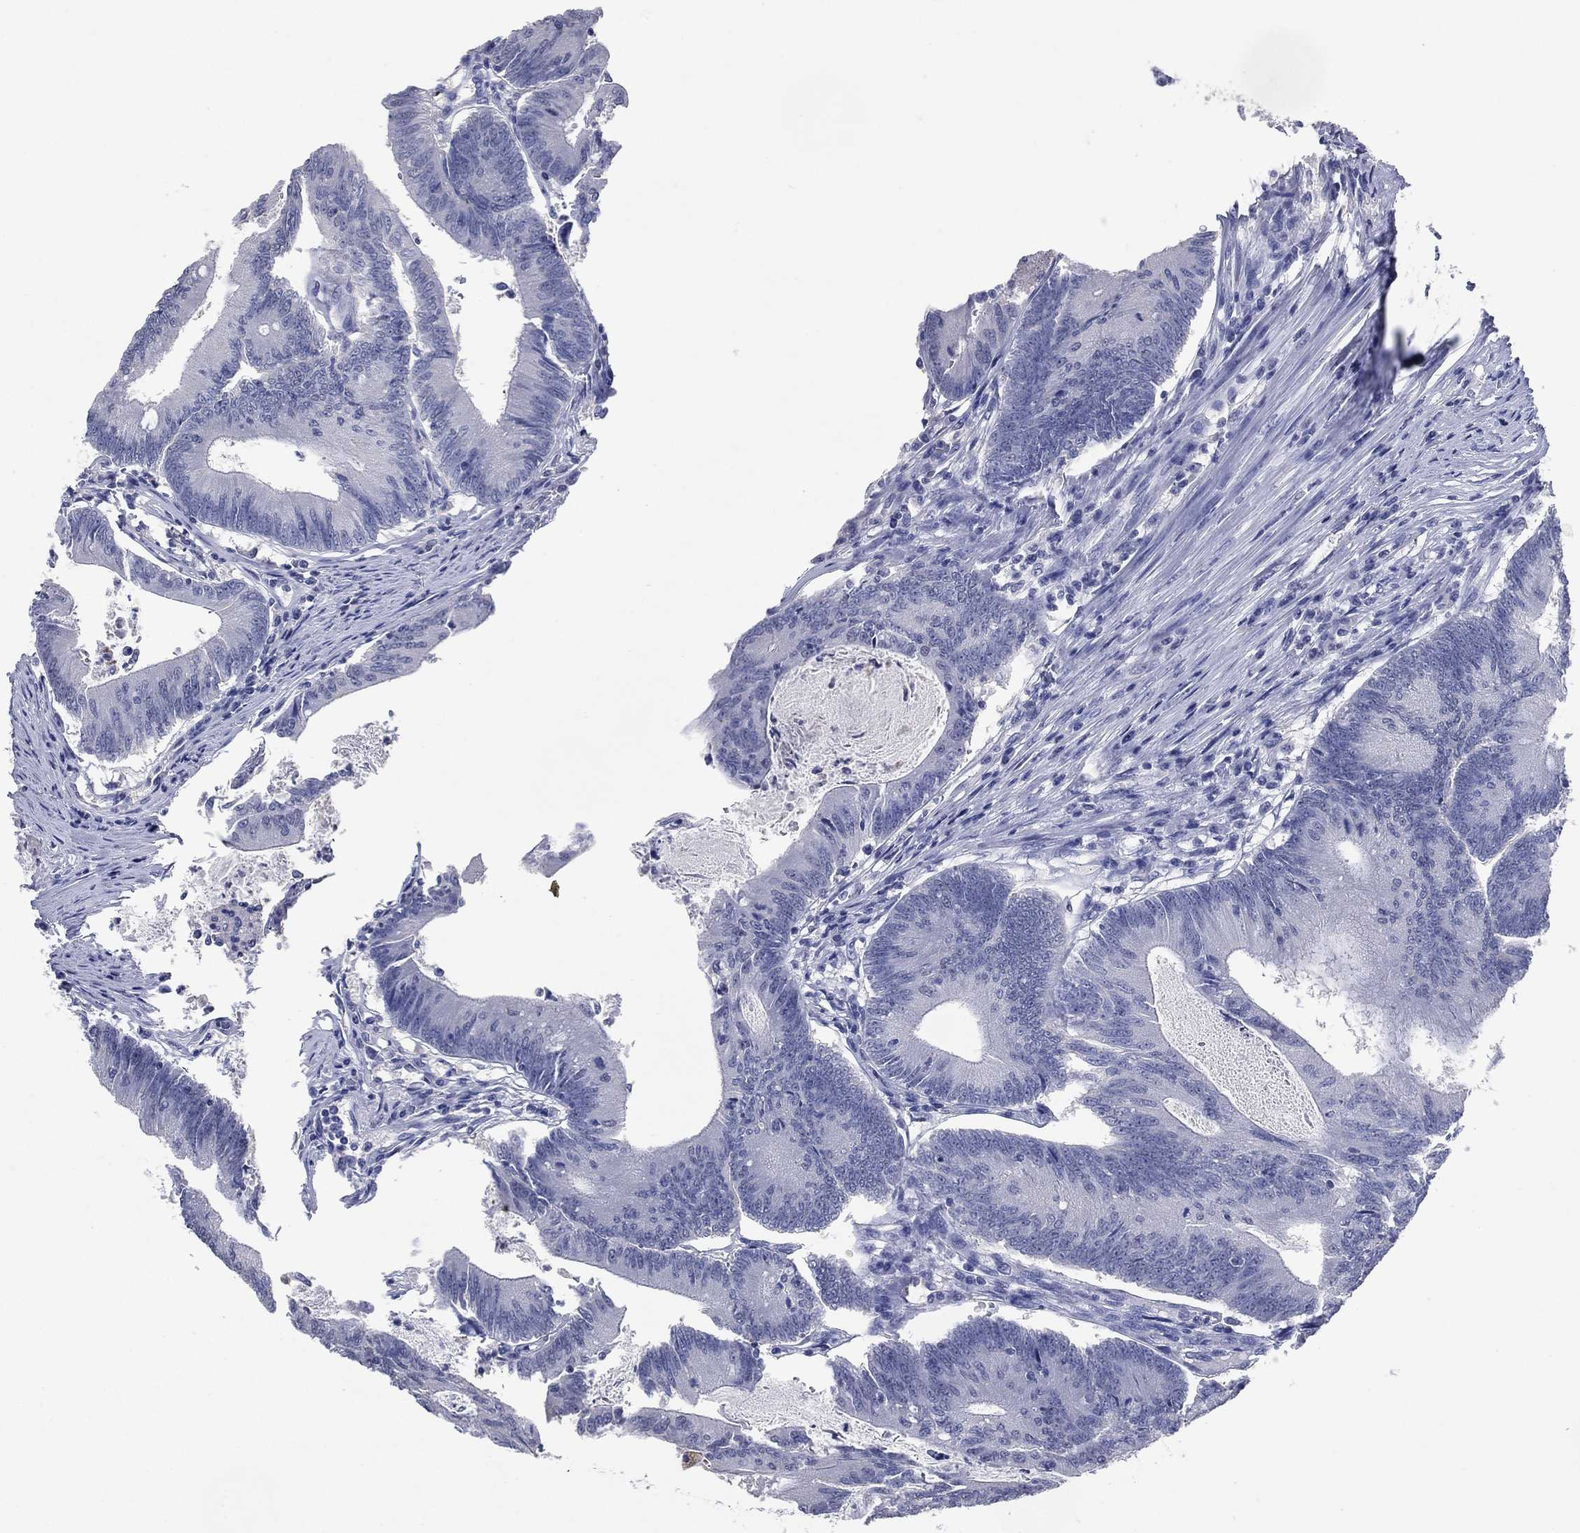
{"staining": {"intensity": "negative", "quantity": "none", "location": "none"}, "tissue": "colorectal cancer", "cell_type": "Tumor cells", "image_type": "cancer", "snomed": [{"axis": "morphology", "description": "Adenocarcinoma, NOS"}, {"axis": "topography", "description": "Colon"}], "caption": "The image reveals no significant staining in tumor cells of colorectal adenocarcinoma.", "gene": "FSCN2", "patient": {"sex": "female", "age": 70}}